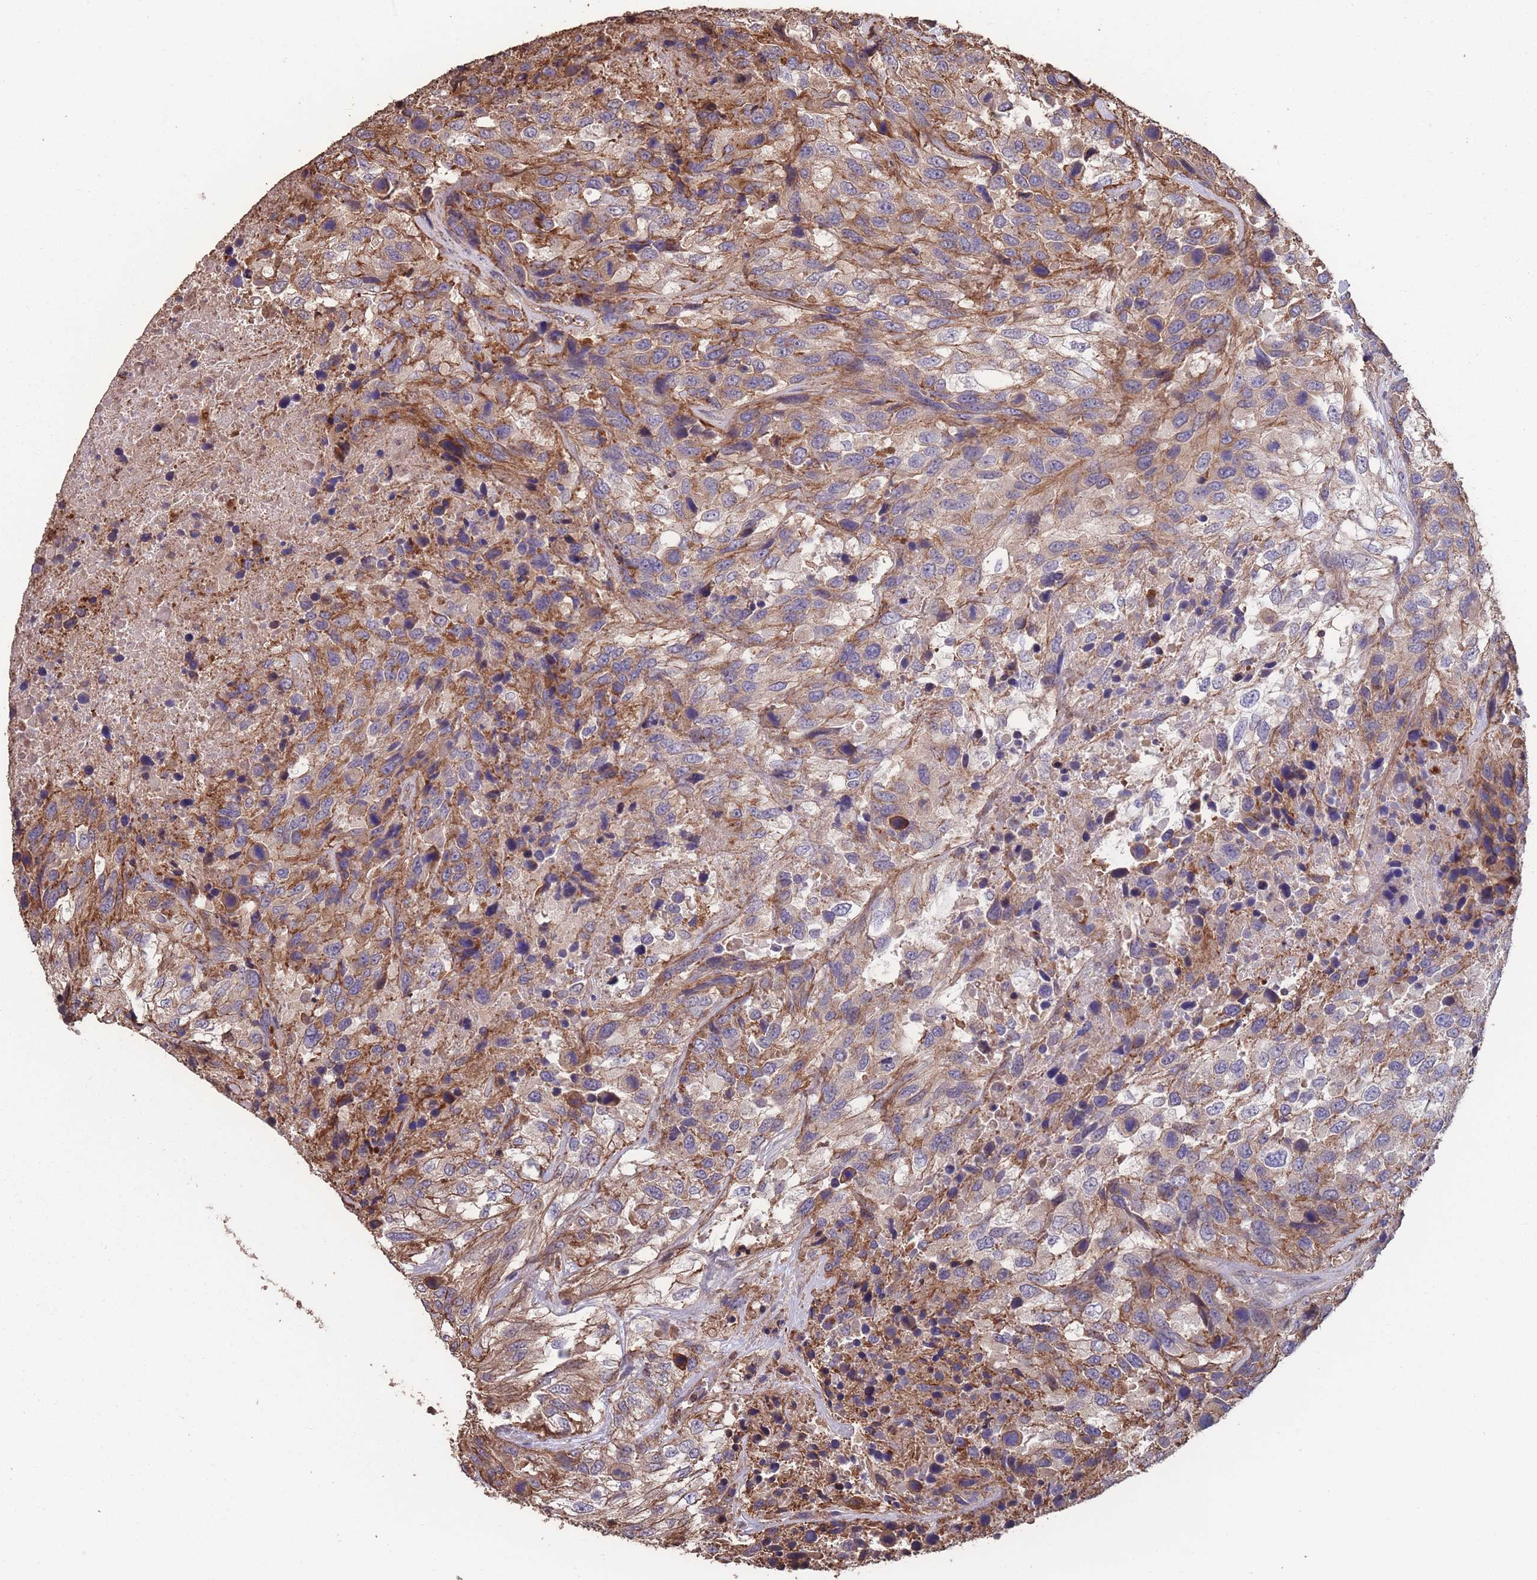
{"staining": {"intensity": "weak", "quantity": "25%-75%", "location": "cytoplasmic/membranous"}, "tissue": "urothelial cancer", "cell_type": "Tumor cells", "image_type": "cancer", "snomed": [{"axis": "morphology", "description": "Urothelial carcinoma, High grade"}, {"axis": "topography", "description": "Urinary bladder"}], "caption": "Immunohistochemistry of human urothelial cancer exhibits low levels of weak cytoplasmic/membranous expression in approximately 25%-75% of tumor cells. Nuclei are stained in blue.", "gene": "NUDT21", "patient": {"sex": "female", "age": 70}}